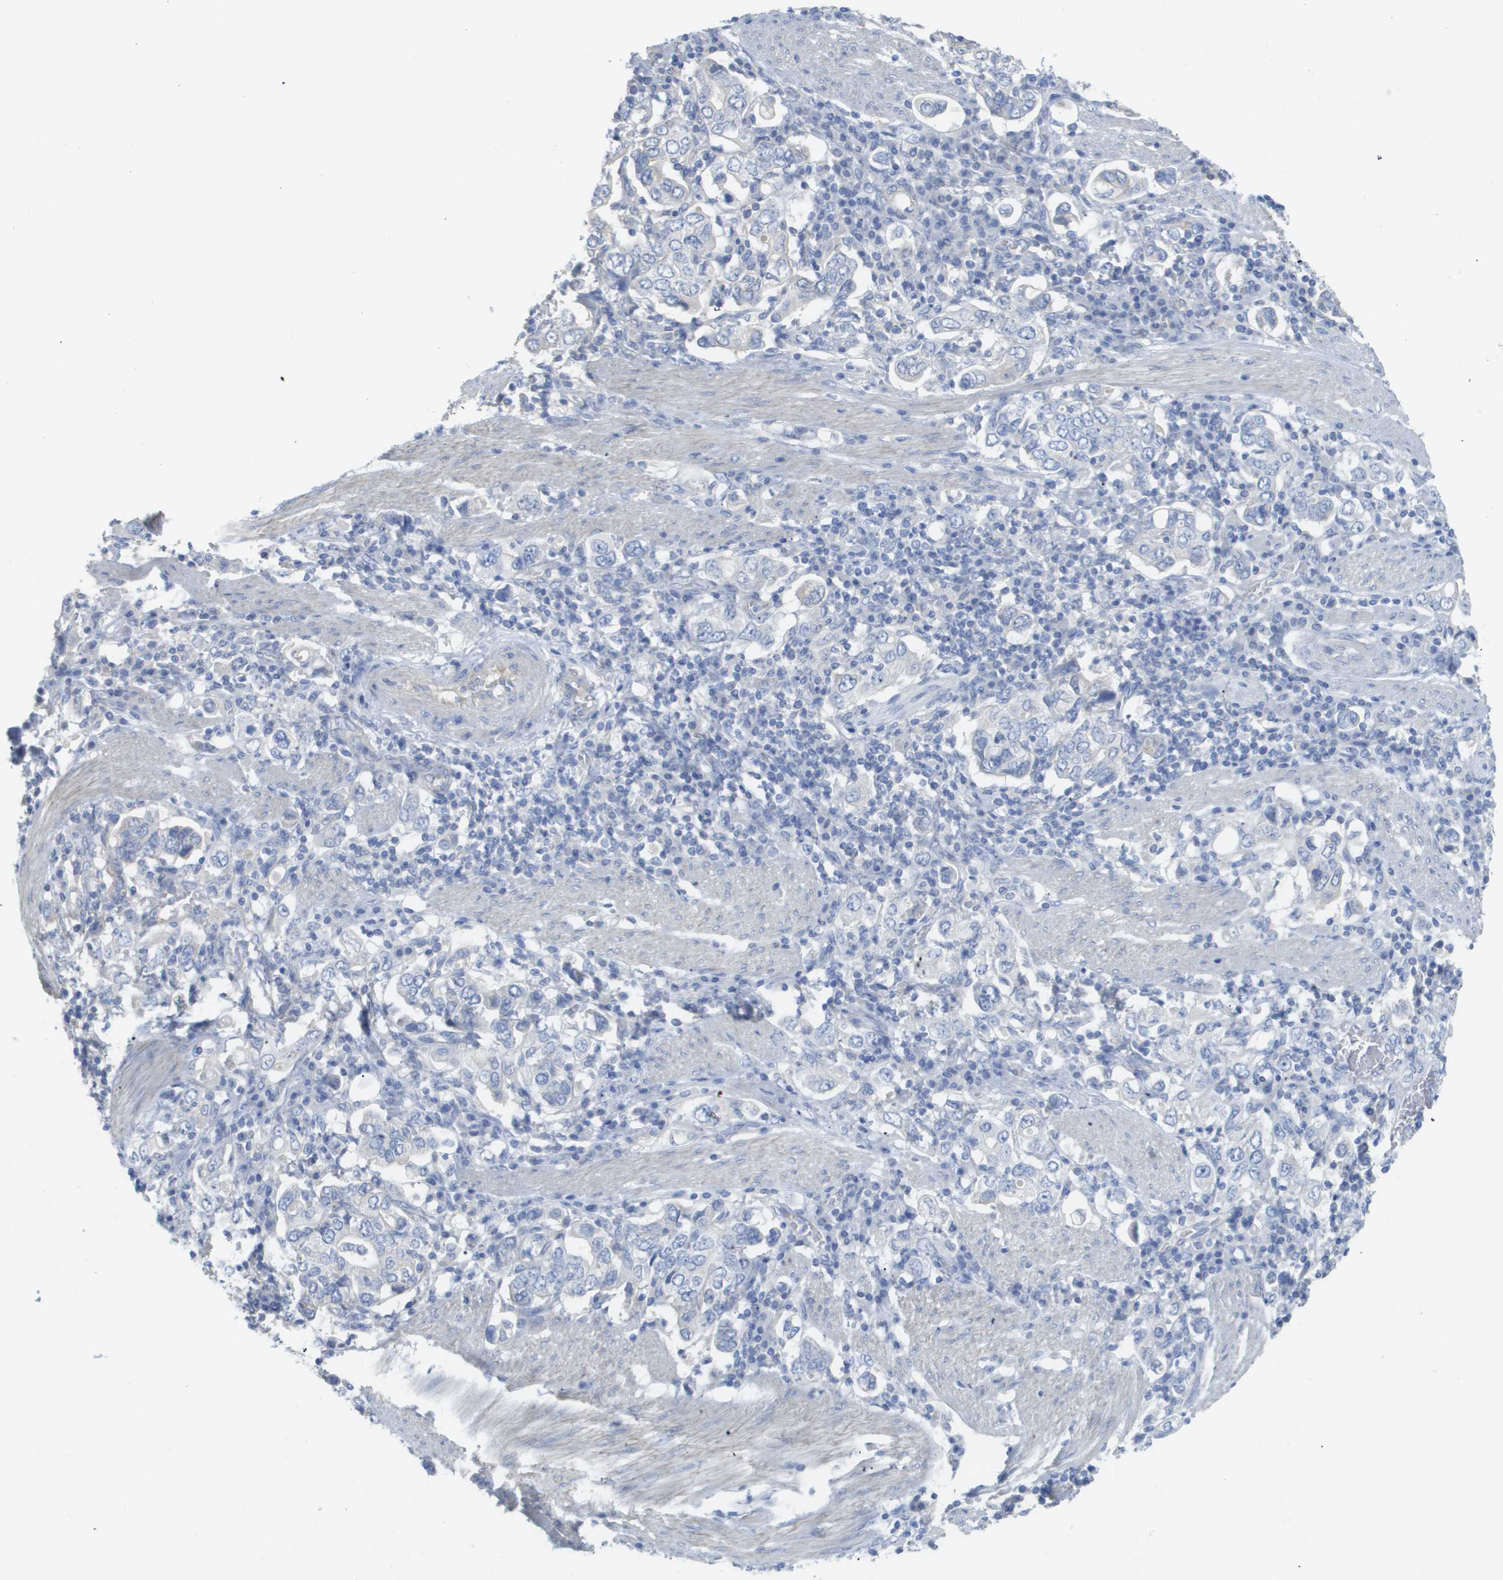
{"staining": {"intensity": "negative", "quantity": "none", "location": "none"}, "tissue": "stomach cancer", "cell_type": "Tumor cells", "image_type": "cancer", "snomed": [{"axis": "morphology", "description": "Adenocarcinoma, NOS"}, {"axis": "topography", "description": "Stomach, upper"}], "caption": "The histopathology image shows no significant expression in tumor cells of stomach cancer.", "gene": "MYL3", "patient": {"sex": "male", "age": 62}}